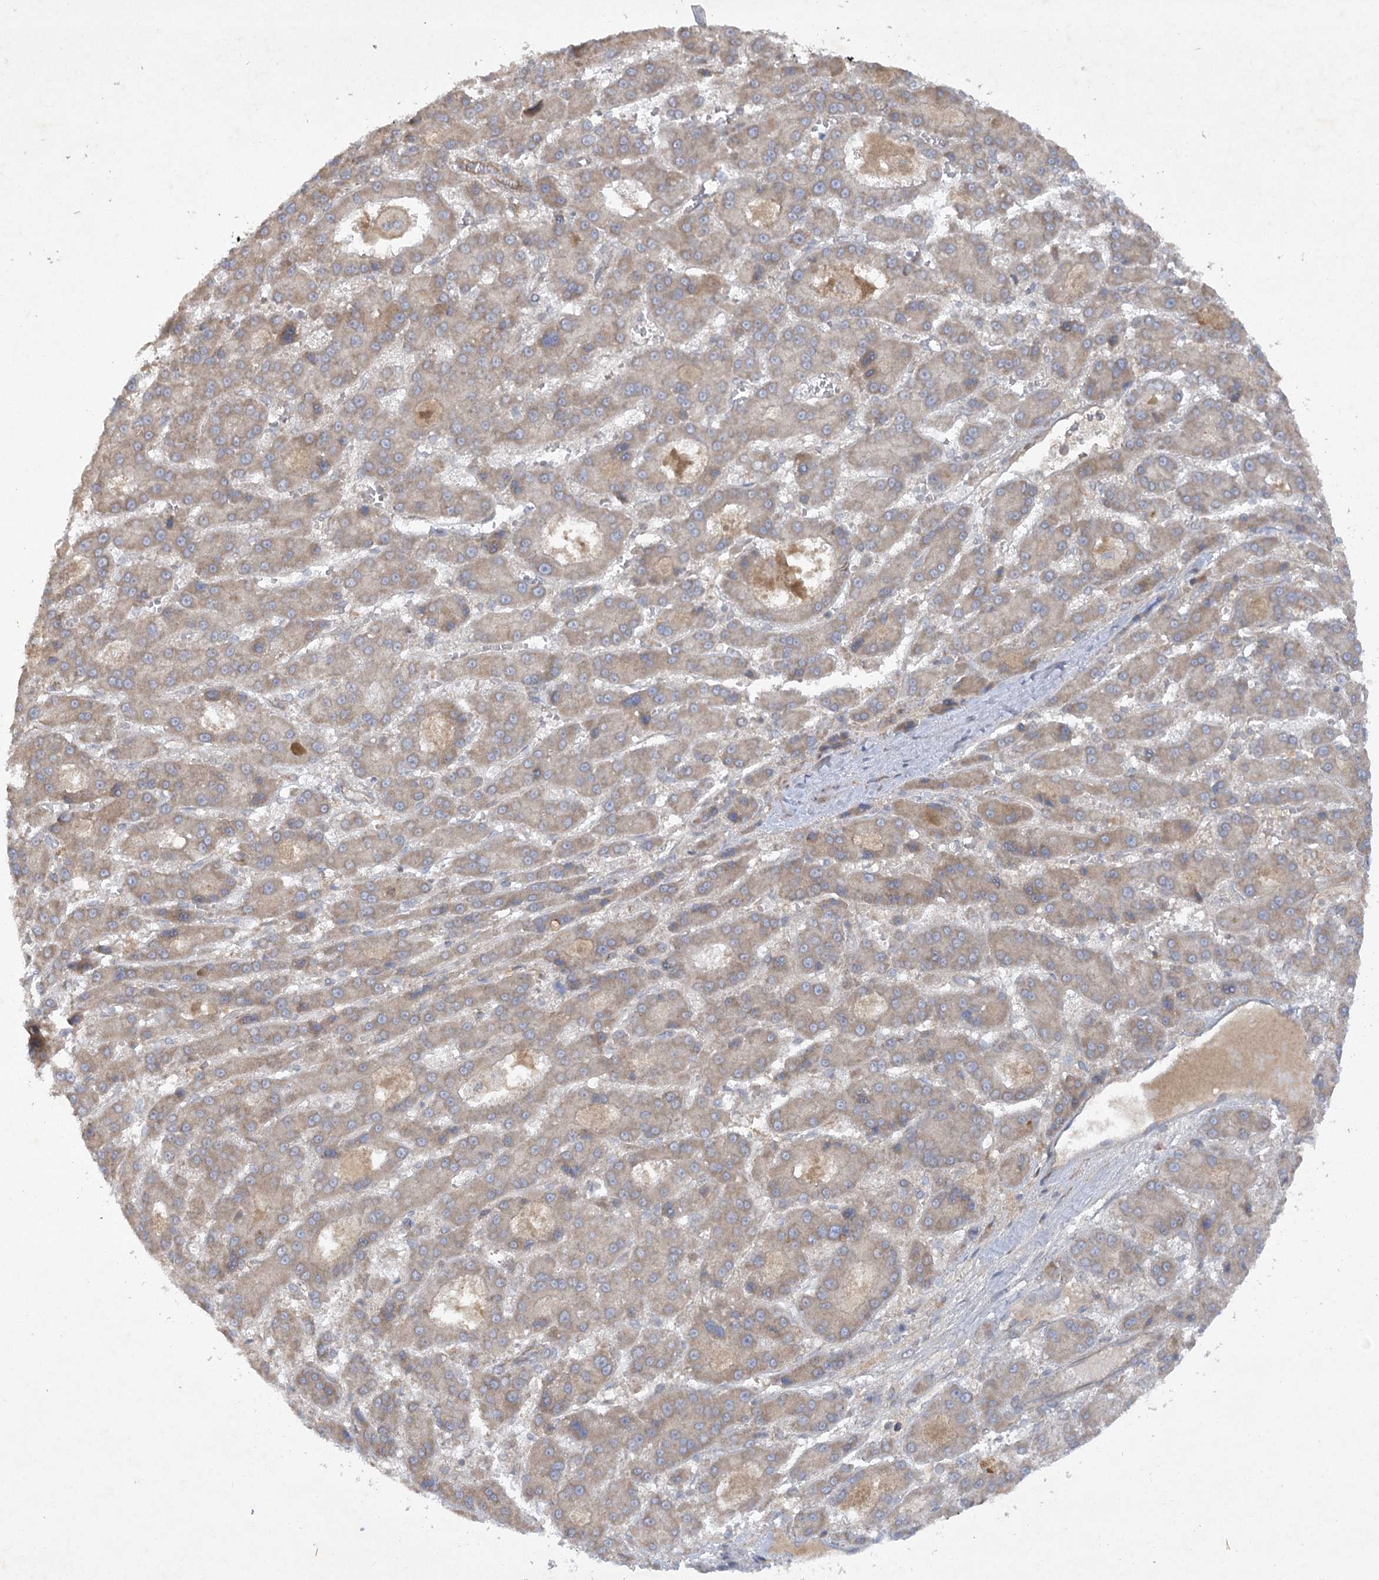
{"staining": {"intensity": "weak", "quantity": ">75%", "location": "cytoplasmic/membranous"}, "tissue": "liver cancer", "cell_type": "Tumor cells", "image_type": "cancer", "snomed": [{"axis": "morphology", "description": "Carcinoma, Hepatocellular, NOS"}, {"axis": "topography", "description": "Liver"}], "caption": "Immunohistochemistry (IHC) histopathology image of liver hepatocellular carcinoma stained for a protein (brown), which exhibits low levels of weak cytoplasmic/membranous expression in approximately >75% of tumor cells.", "gene": "TRAF3IP1", "patient": {"sex": "male", "age": 70}}